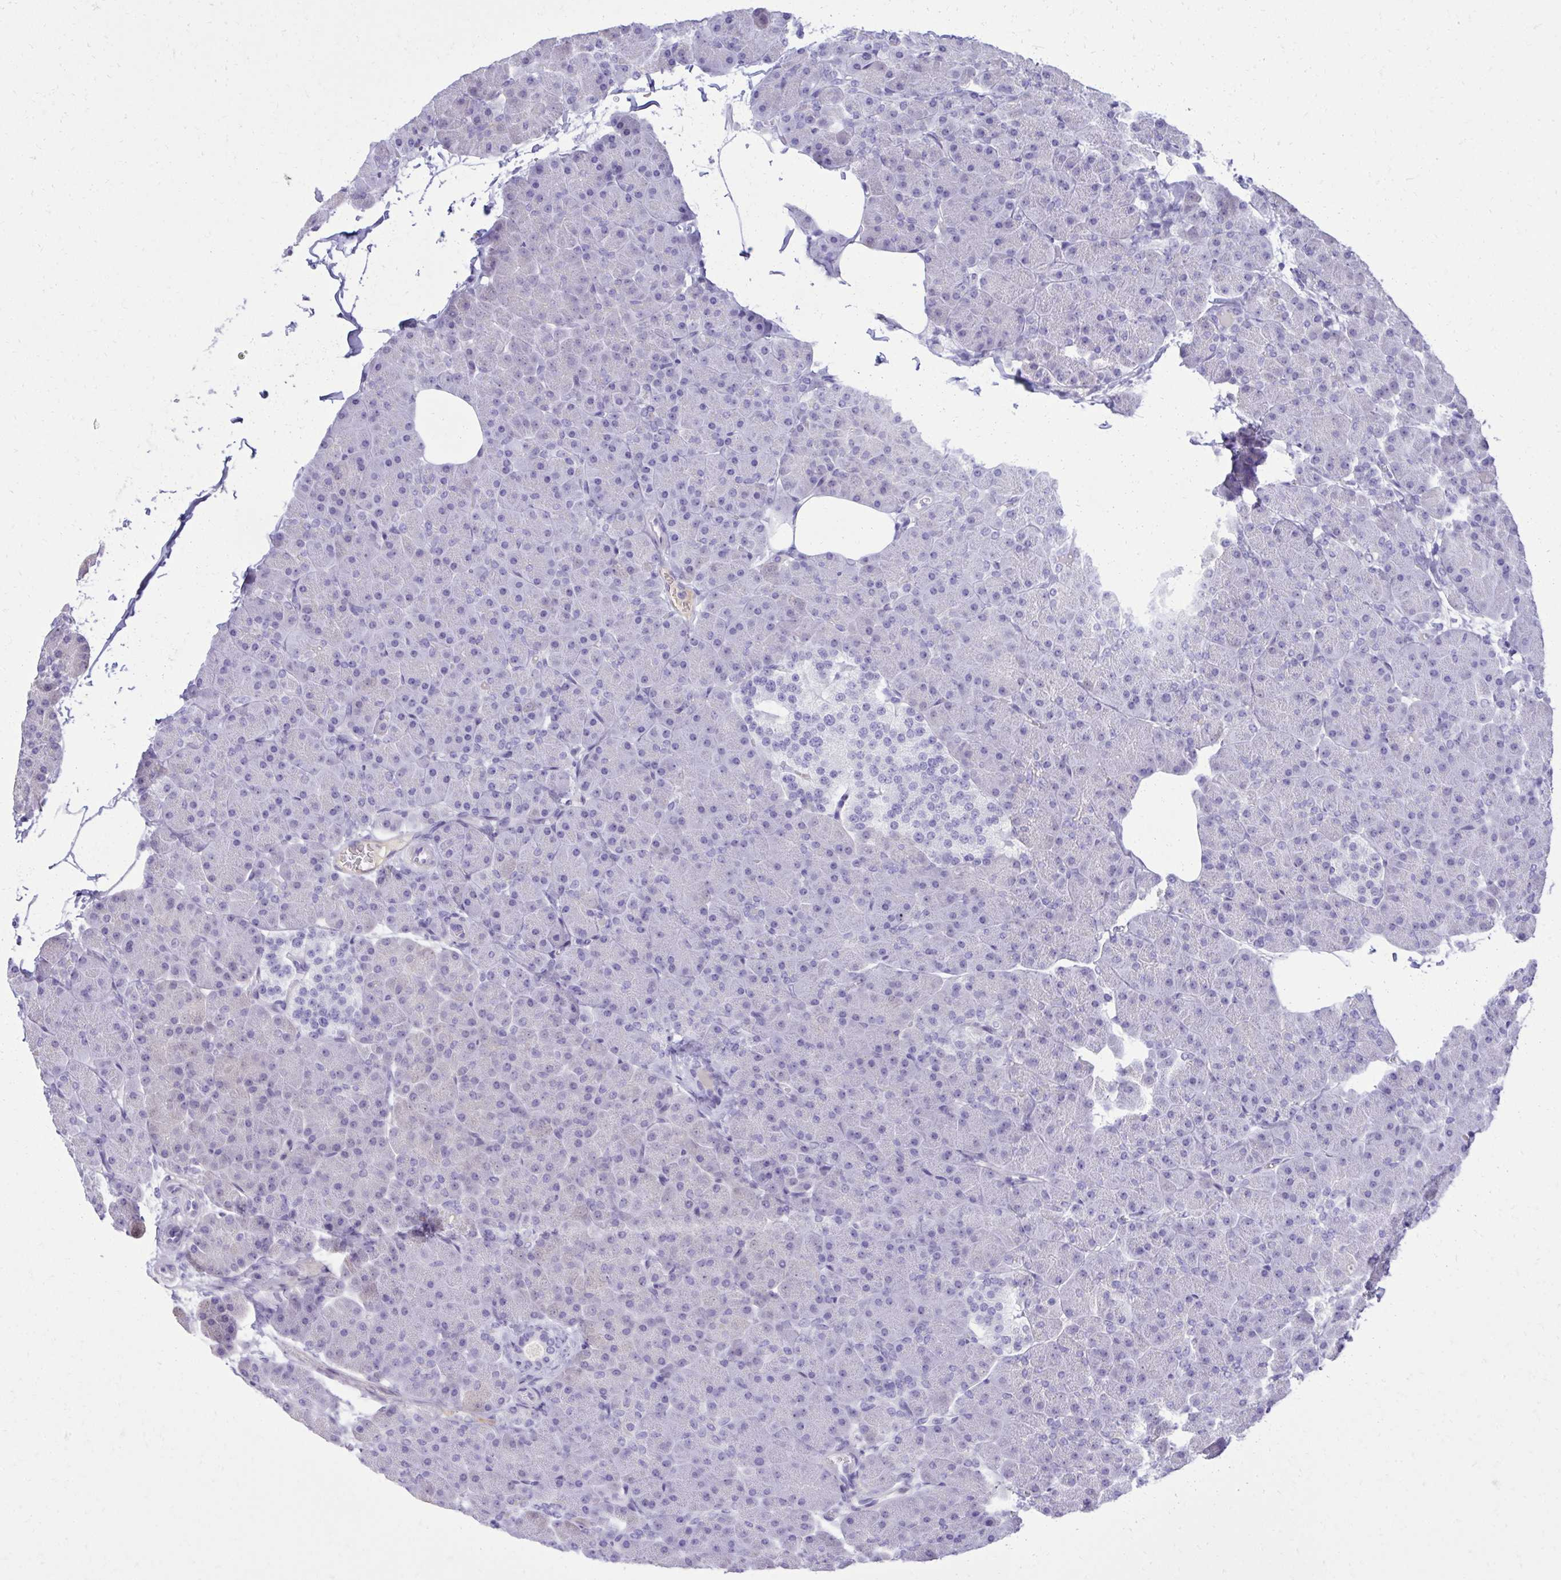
{"staining": {"intensity": "negative", "quantity": "none", "location": "none"}, "tissue": "pancreas", "cell_type": "Exocrine glandular cells", "image_type": "normal", "snomed": [{"axis": "morphology", "description": "Normal tissue, NOS"}, {"axis": "topography", "description": "Pancreas"}], "caption": "DAB (3,3'-diaminobenzidine) immunohistochemical staining of benign pancreas reveals no significant expression in exocrine glandular cells. (Stains: DAB (3,3'-diaminobenzidine) IHC with hematoxylin counter stain, Microscopy: brightfield microscopy at high magnification).", "gene": "PITPNM3", "patient": {"sex": "male", "age": 35}}